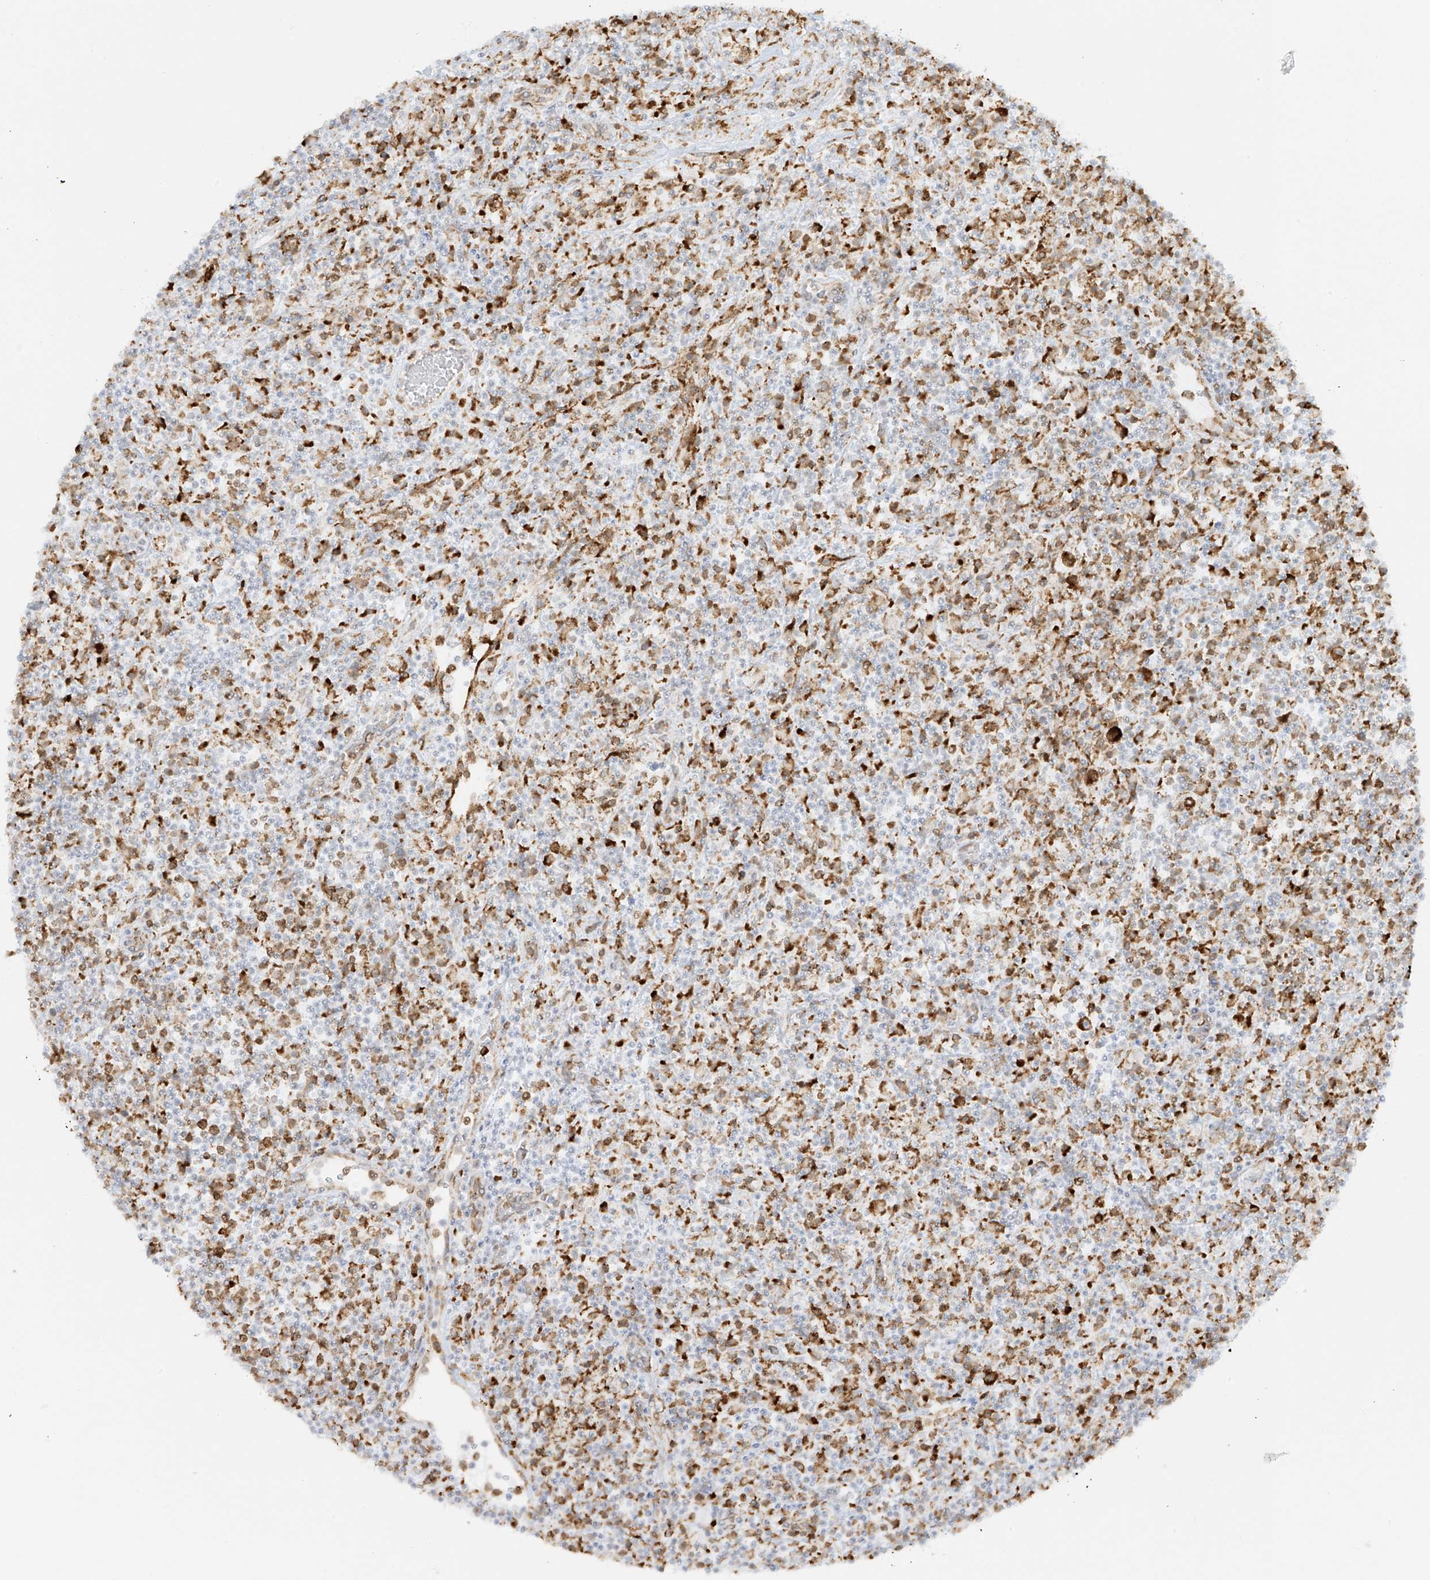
{"staining": {"intensity": "moderate", "quantity": "25%-75%", "location": "cytoplasmic/membranous"}, "tissue": "lymphoma", "cell_type": "Tumor cells", "image_type": "cancer", "snomed": [{"axis": "morphology", "description": "Hodgkin's disease, NOS"}, {"axis": "topography", "description": "Lymph node"}], "caption": "A high-resolution photomicrograph shows IHC staining of Hodgkin's disease, which shows moderate cytoplasmic/membranous positivity in about 25%-75% of tumor cells.", "gene": "LRRC59", "patient": {"sex": "male", "age": 70}}